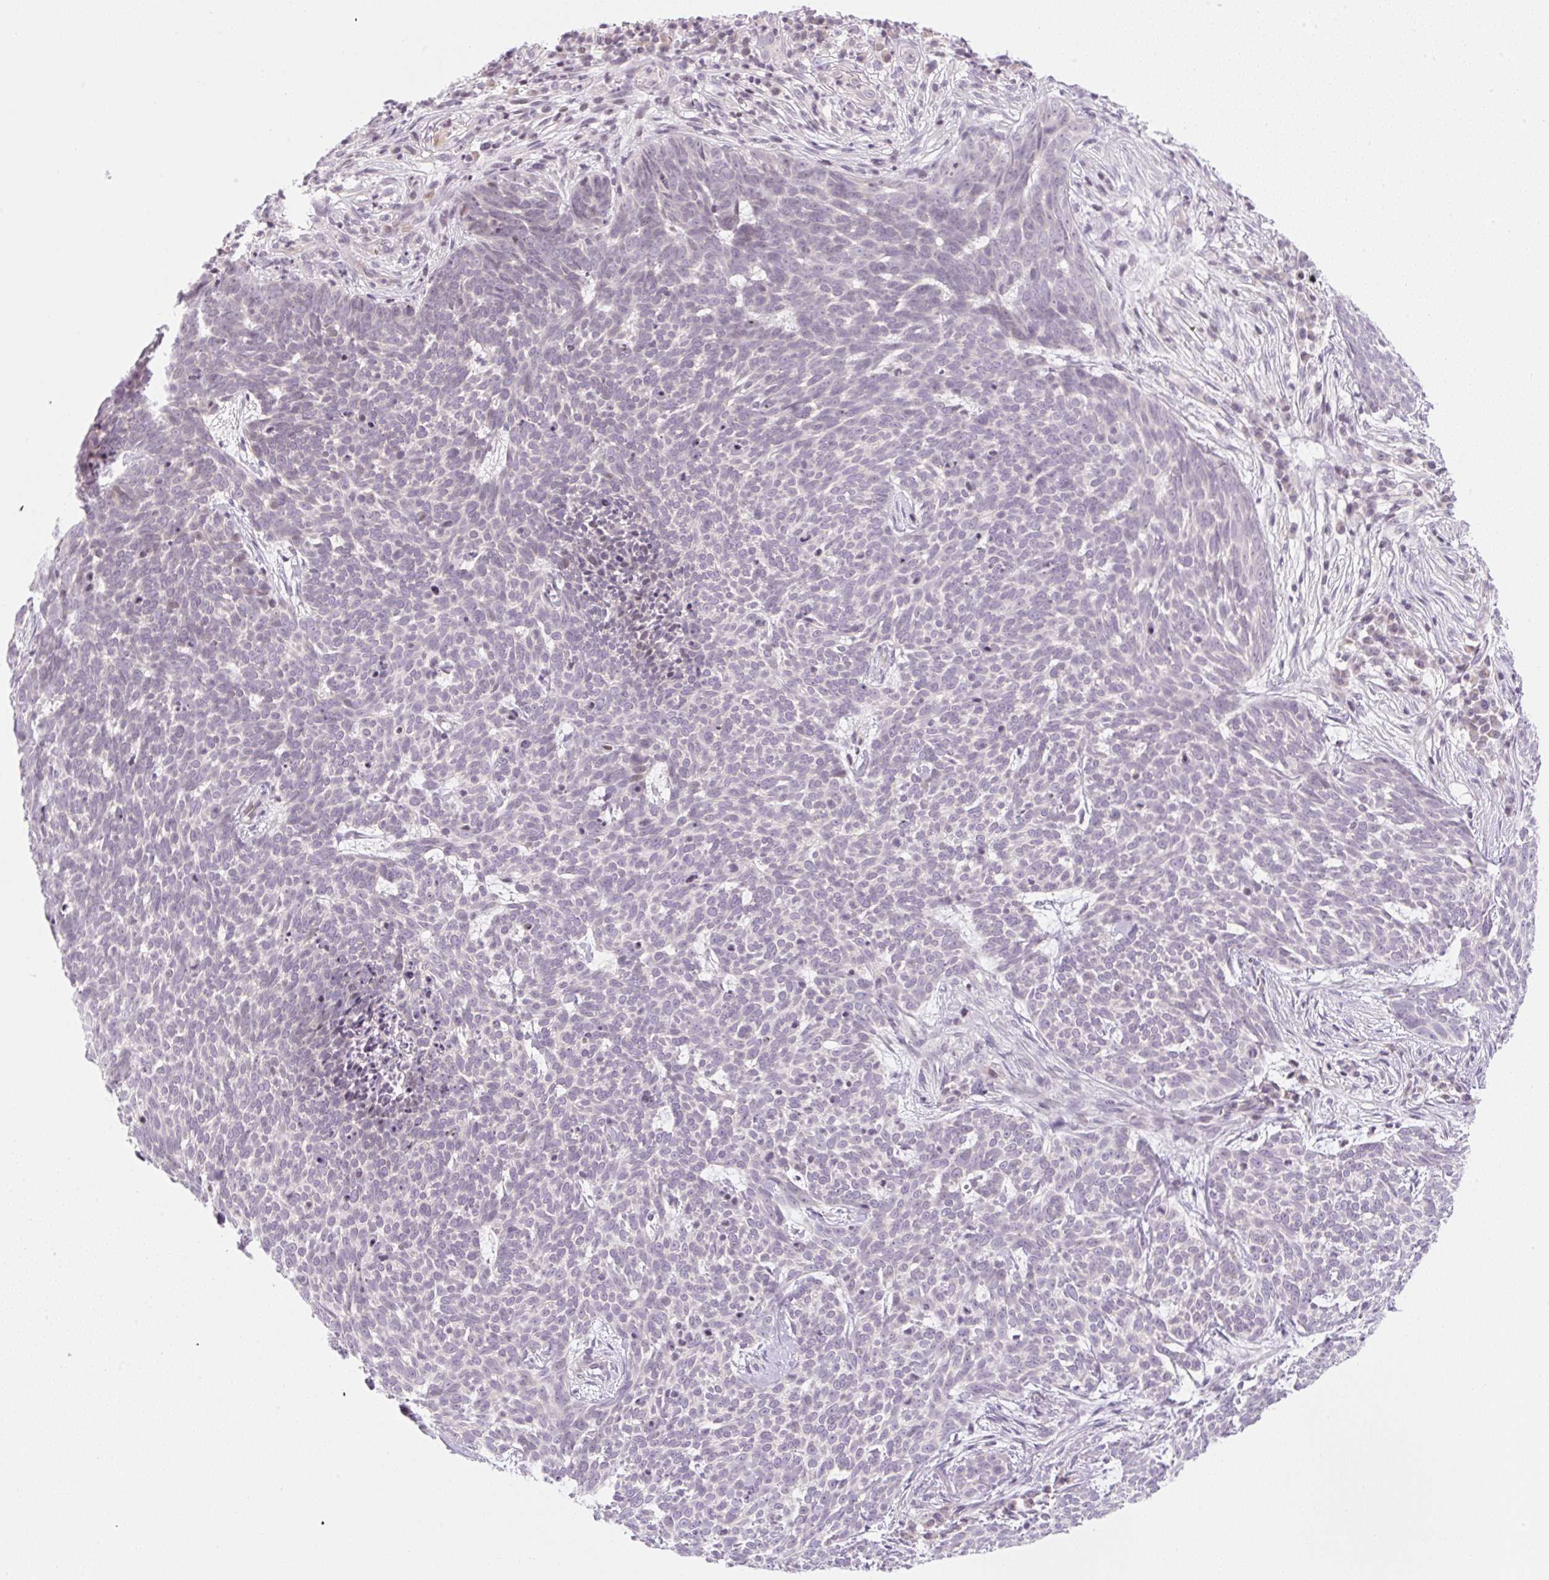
{"staining": {"intensity": "negative", "quantity": "none", "location": "none"}, "tissue": "skin cancer", "cell_type": "Tumor cells", "image_type": "cancer", "snomed": [{"axis": "morphology", "description": "Basal cell carcinoma"}, {"axis": "topography", "description": "Skin"}], "caption": "Tumor cells show no significant protein positivity in basal cell carcinoma (skin).", "gene": "CASKIN1", "patient": {"sex": "female", "age": 93}}